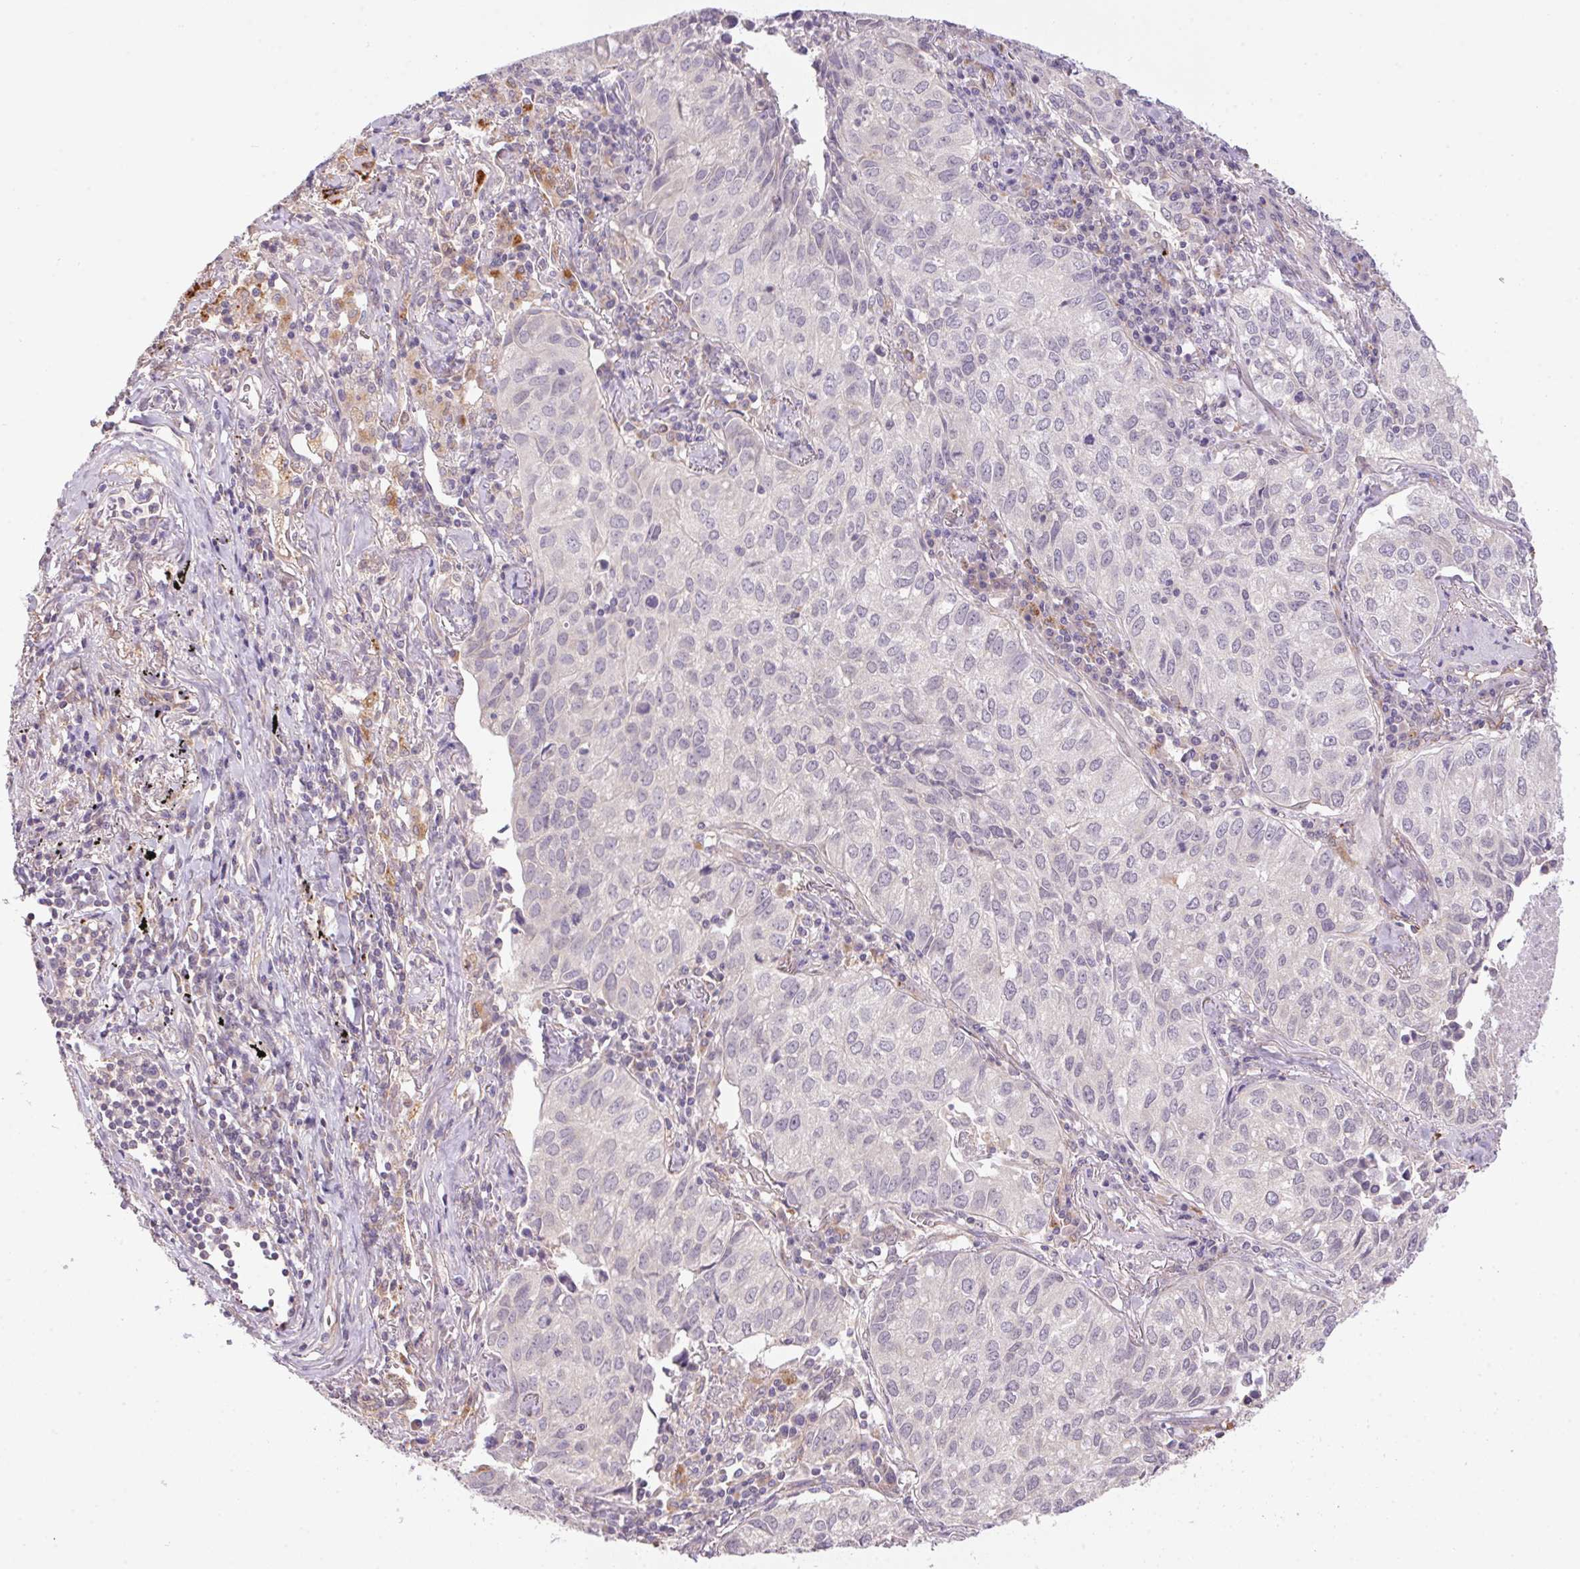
{"staining": {"intensity": "negative", "quantity": "none", "location": "none"}, "tissue": "lung cancer", "cell_type": "Tumor cells", "image_type": "cancer", "snomed": [{"axis": "morphology", "description": "Adenocarcinoma, NOS"}, {"axis": "topography", "description": "Lung"}], "caption": "There is no significant expression in tumor cells of lung cancer.", "gene": "ADH5", "patient": {"sex": "female", "age": 50}}